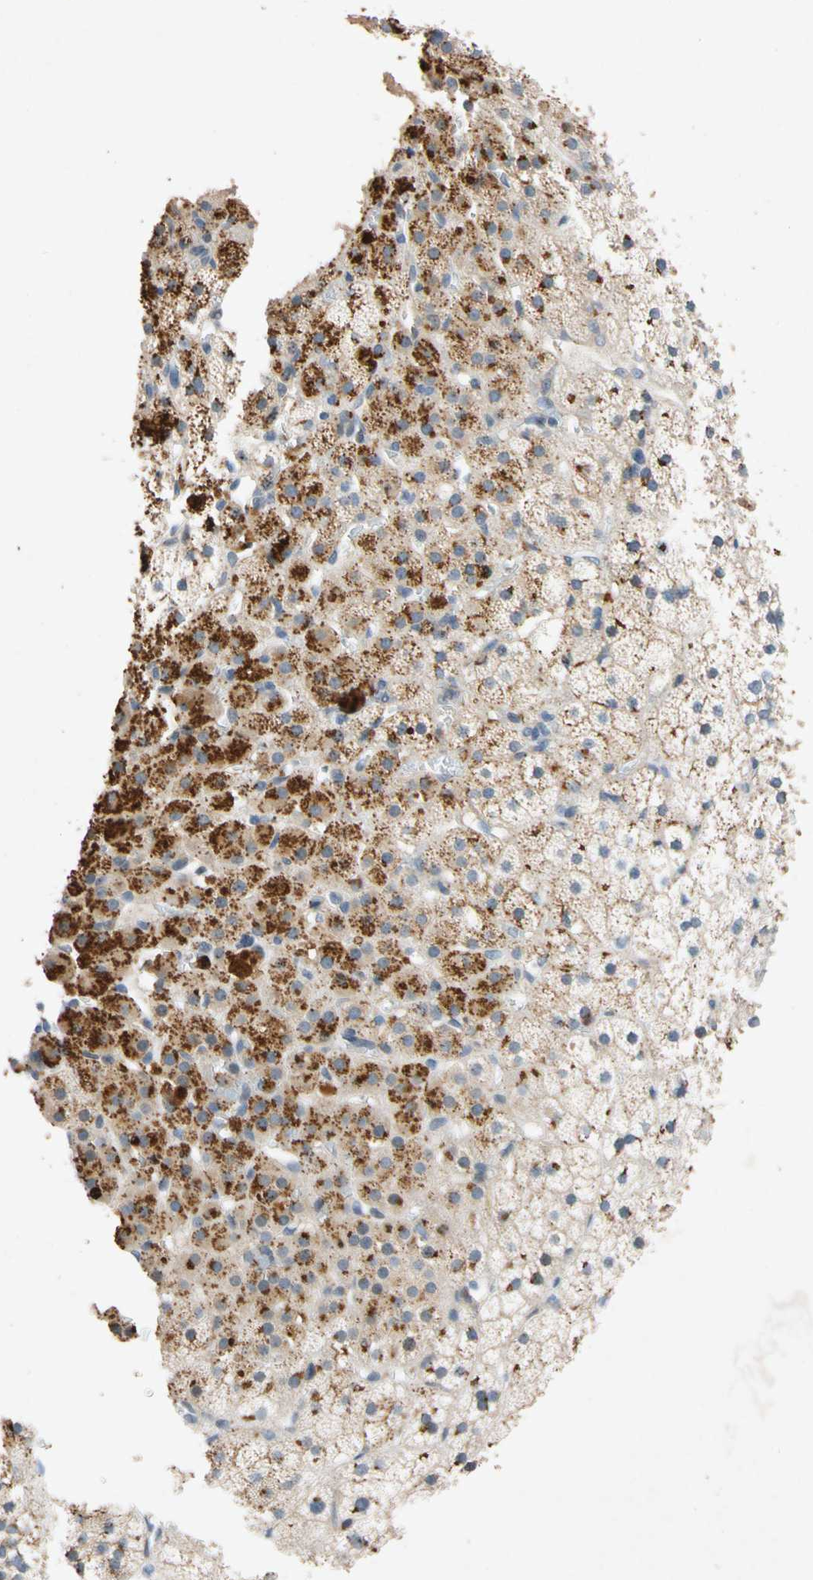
{"staining": {"intensity": "strong", "quantity": ">75%", "location": "cytoplasmic/membranous"}, "tissue": "adrenal gland", "cell_type": "Glandular cells", "image_type": "normal", "snomed": [{"axis": "morphology", "description": "Normal tissue, NOS"}, {"axis": "topography", "description": "Adrenal gland"}], "caption": "Adrenal gland stained with a protein marker demonstrates strong staining in glandular cells.", "gene": "GASK1B", "patient": {"sex": "male", "age": 35}}